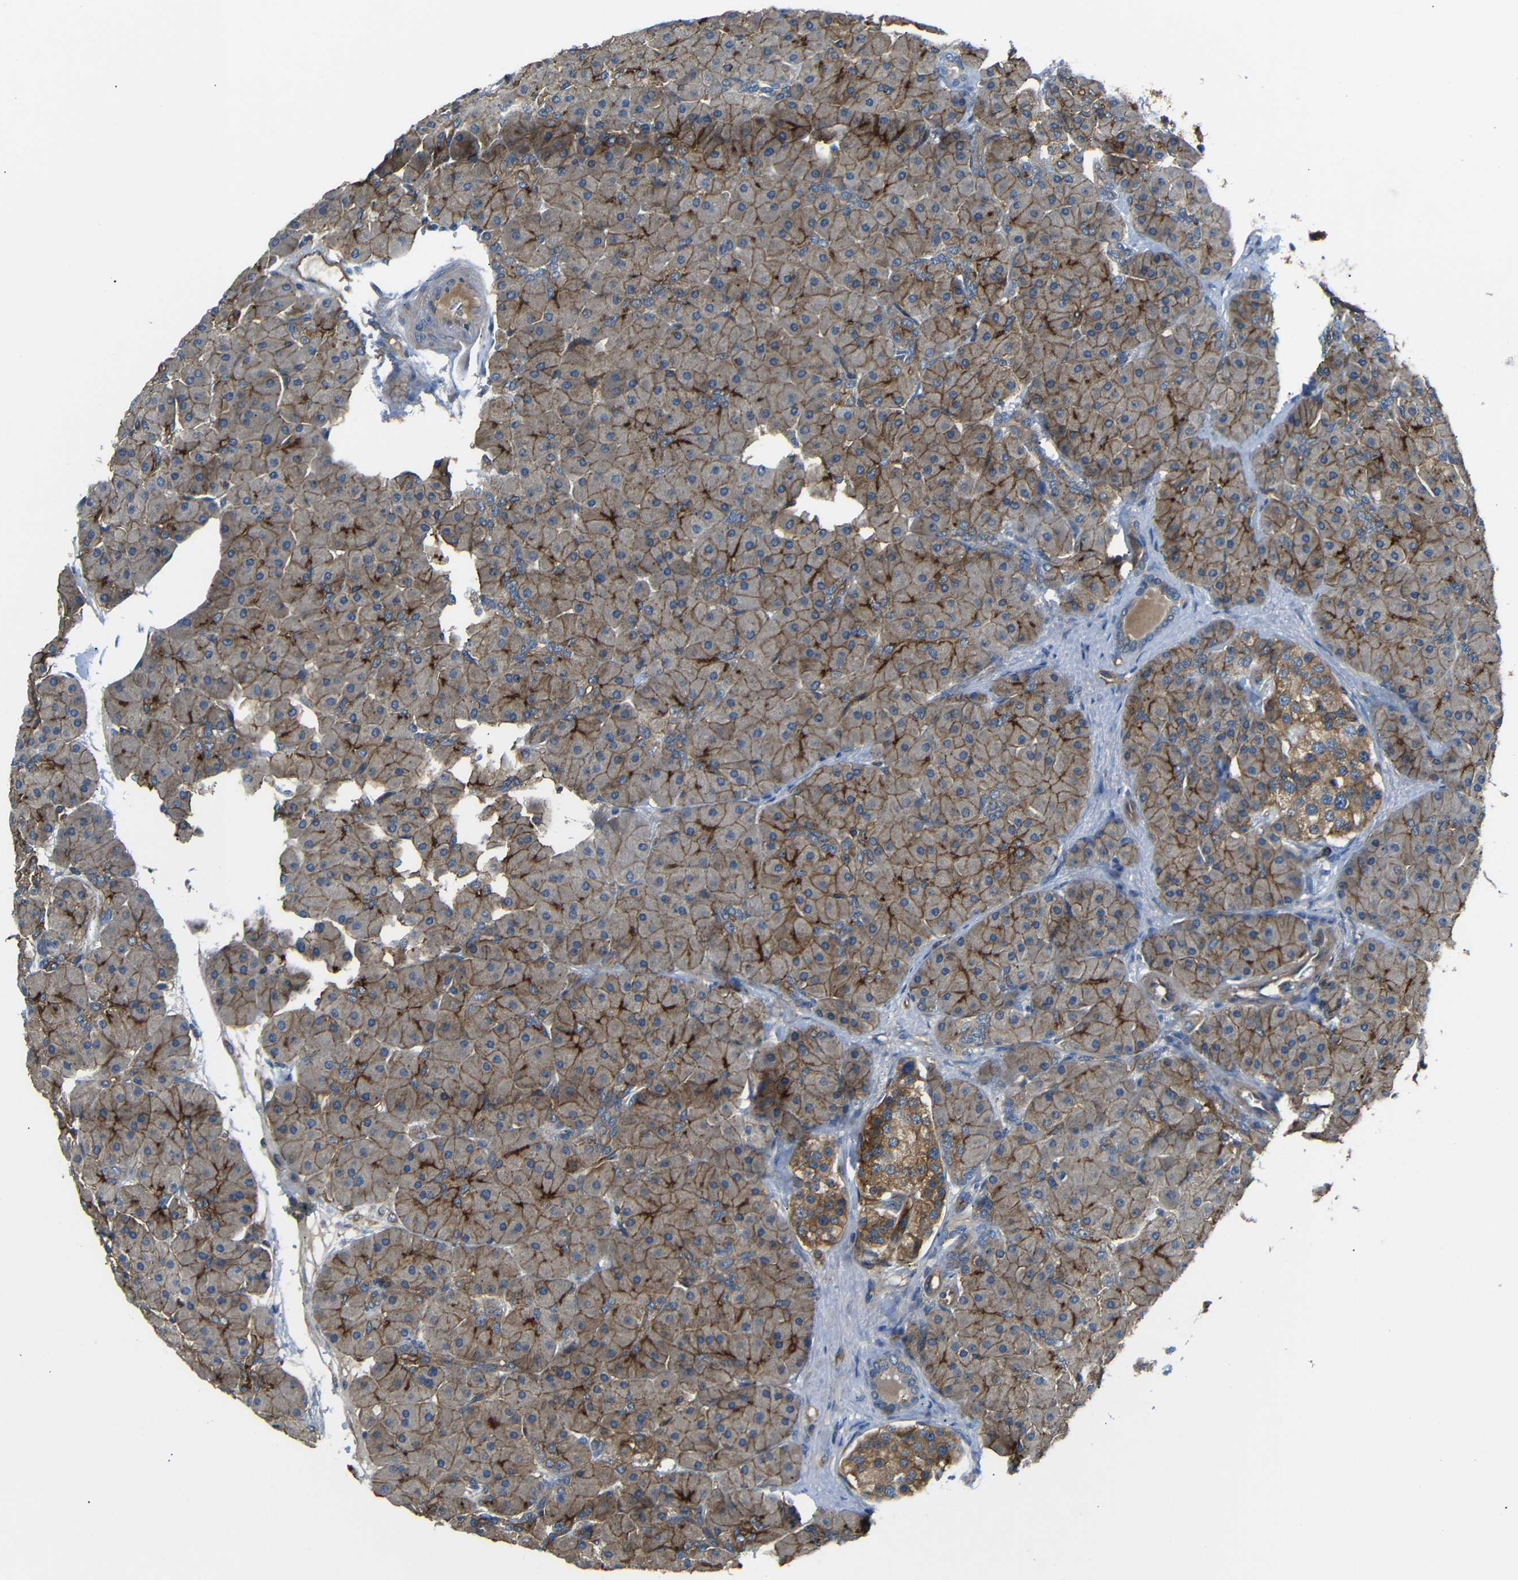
{"staining": {"intensity": "moderate", "quantity": ">75%", "location": "cytoplasmic/membranous"}, "tissue": "pancreas", "cell_type": "Exocrine glandular cells", "image_type": "normal", "snomed": [{"axis": "morphology", "description": "Normal tissue, NOS"}, {"axis": "topography", "description": "Pancreas"}], "caption": "The micrograph exhibits staining of unremarkable pancreas, revealing moderate cytoplasmic/membranous protein positivity (brown color) within exocrine glandular cells. Nuclei are stained in blue.", "gene": "MYO1B", "patient": {"sex": "male", "age": 66}}